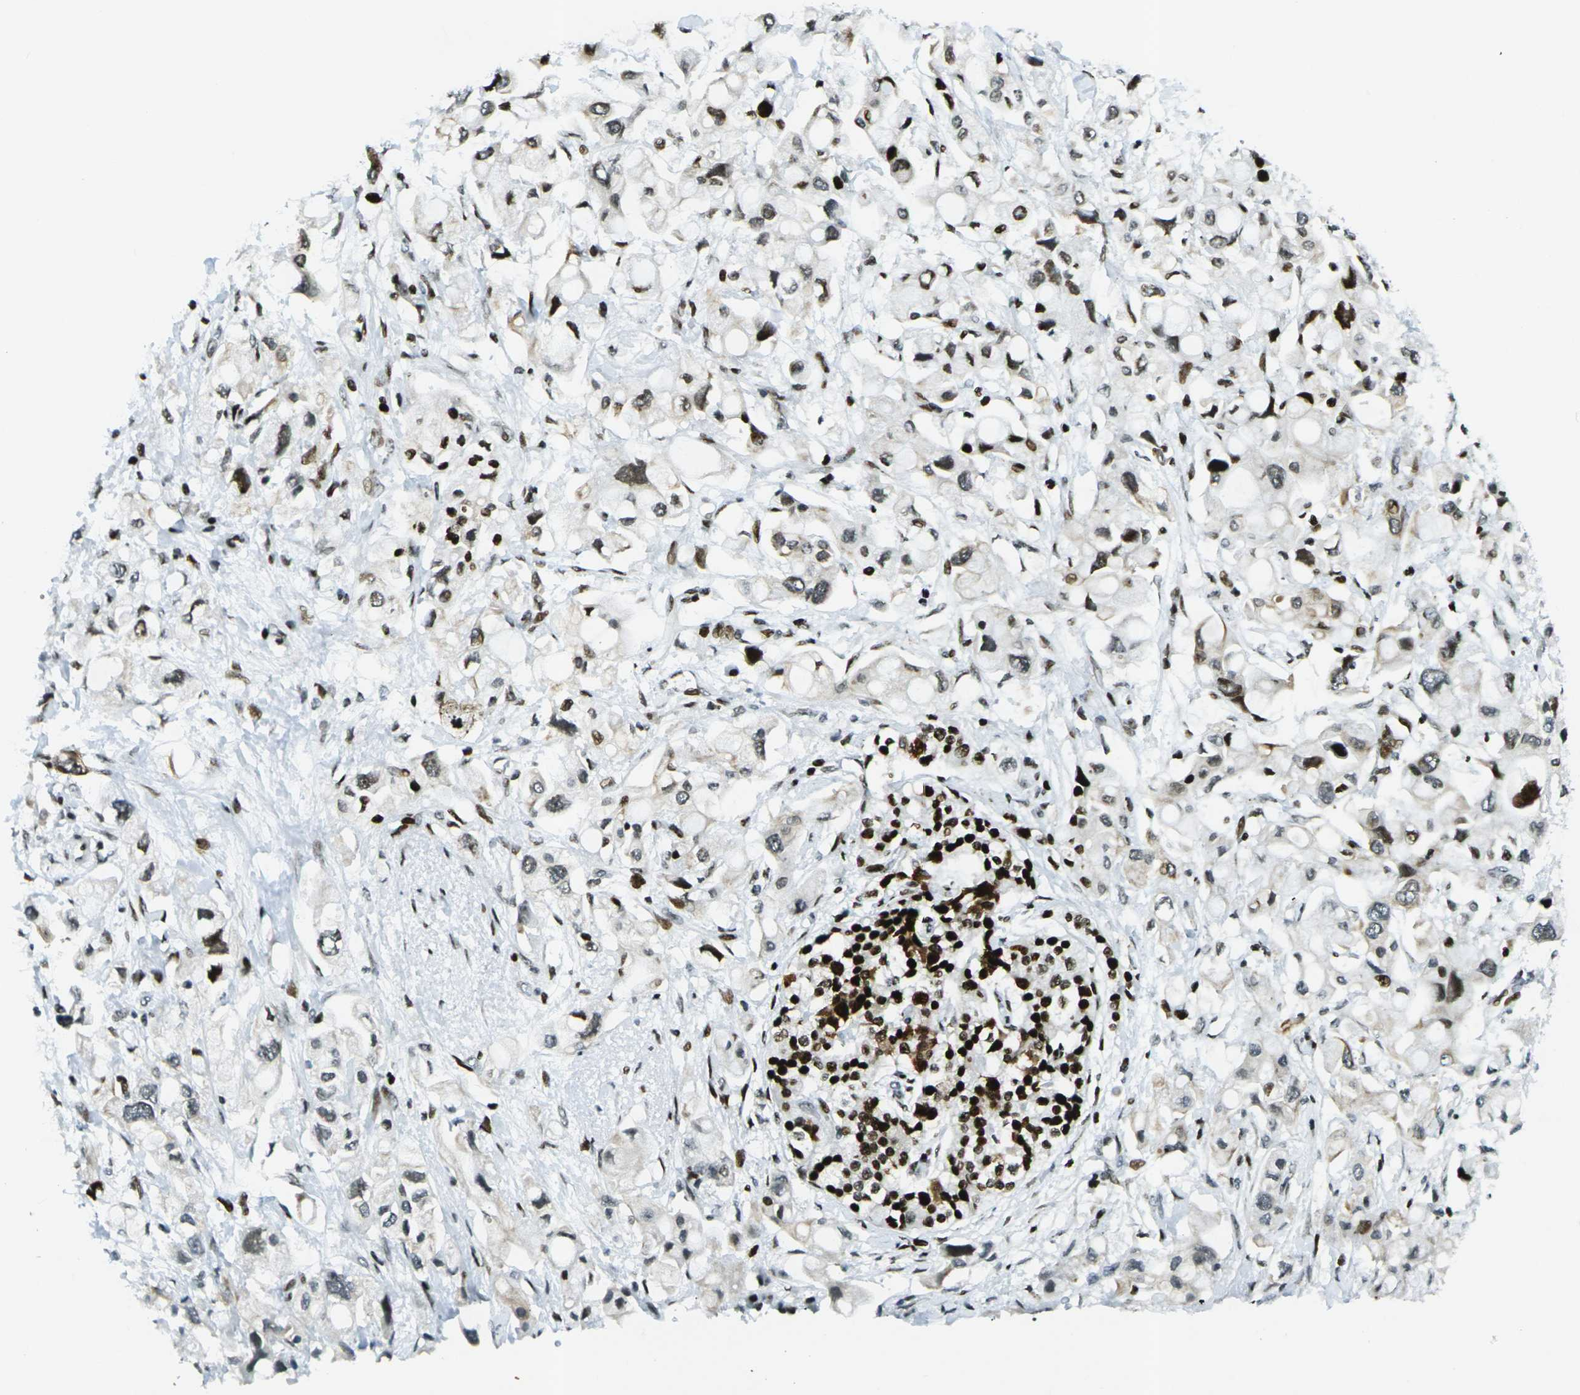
{"staining": {"intensity": "moderate", "quantity": ">75%", "location": "cytoplasmic/membranous,nuclear"}, "tissue": "pancreatic cancer", "cell_type": "Tumor cells", "image_type": "cancer", "snomed": [{"axis": "morphology", "description": "Adenocarcinoma, NOS"}, {"axis": "topography", "description": "Pancreas"}], "caption": "Immunohistochemistry of human adenocarcinoma (pancreatic) reveals medium levels of moderate cytoplasmic/membranous and nuclear staining in about >75% of tumor cells.", "gene": "H3-3A", "patient": {"sex": "female", "age": 56}}